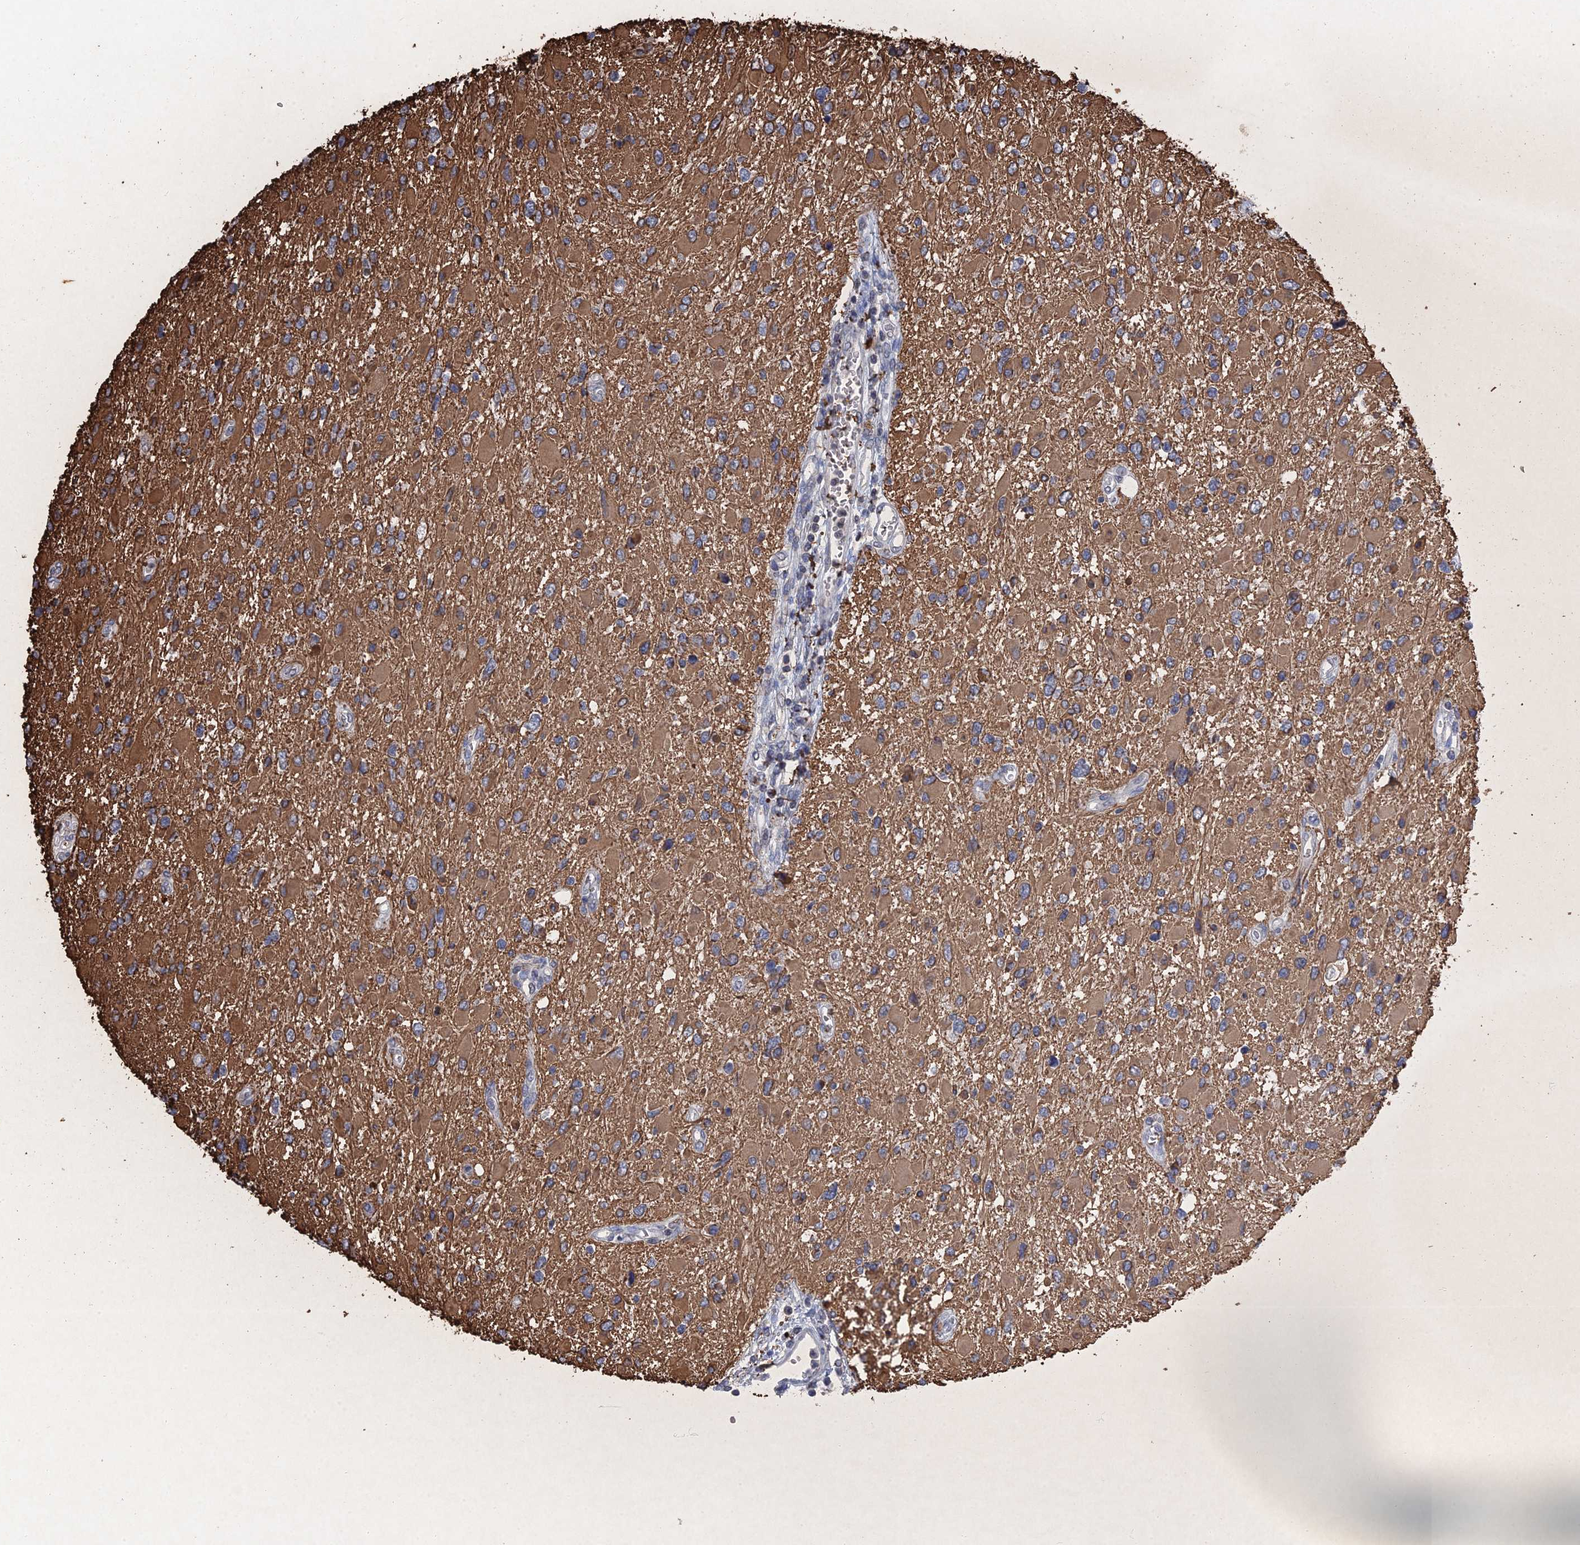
{"staining": {"intensity": "moderate", "quantity": "25%-75%", "location": "cytoplasmic/membranous"}, "tissue": "glioma", "cell_type": "Tumor cells", "image_type": "cancer", "snomed": [{"axis": "morphology", "description": "Glioma, malignant, High grade"}, {"axis": "topography", "description": "Brain"}], "caption": "About 25%-75% of tumor cells in malignant glioma (high-grade) show moderate cytoplasmic/membranous protein expression as visualized by brown immunohistochemical staining.", "gene": "GFAP", "patient": {"sex": "male", "age": 53}}